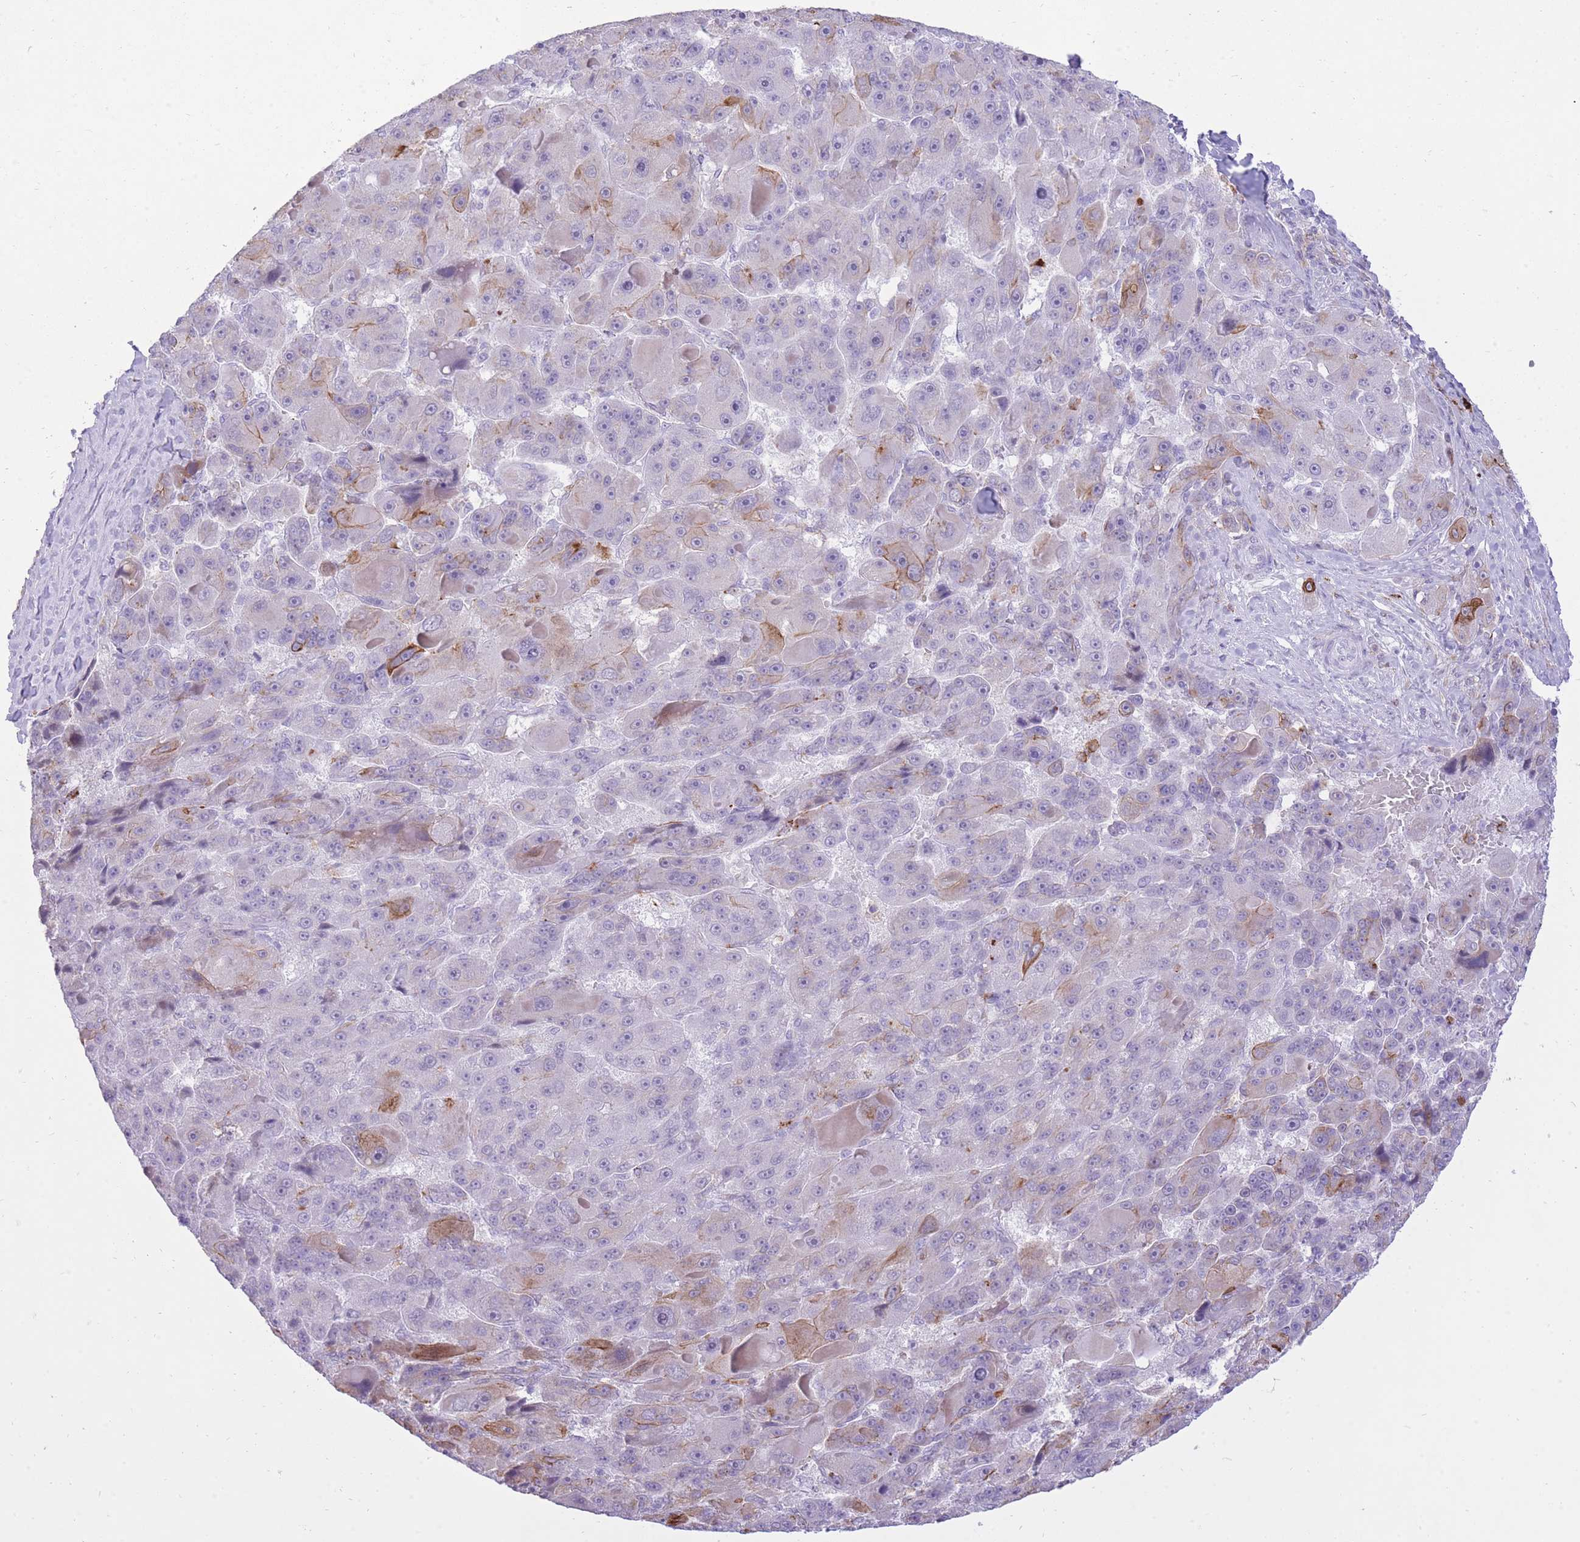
{"staining": {"intensity": "strong", "quantity": "<25%", "location": "cytoplasmic/membranous"}, "tissue": "liver cancer", "cell_type": "Tumor cells", "image_type": "cancer", "snomed": [{"axis": "morphology", "description": "Carcinoma, Hepatocellular, NOS"}, {"axis": "topography", "description": "Liver"}], "caption": "Protein staining exhibits strong cytoplasmic/membranous staining in about <25% of tumor cells in liver cancer (hepatocellular carcinoma).", "gene": "MEIS3", "patient": {"sex": "male", "age": 76}}